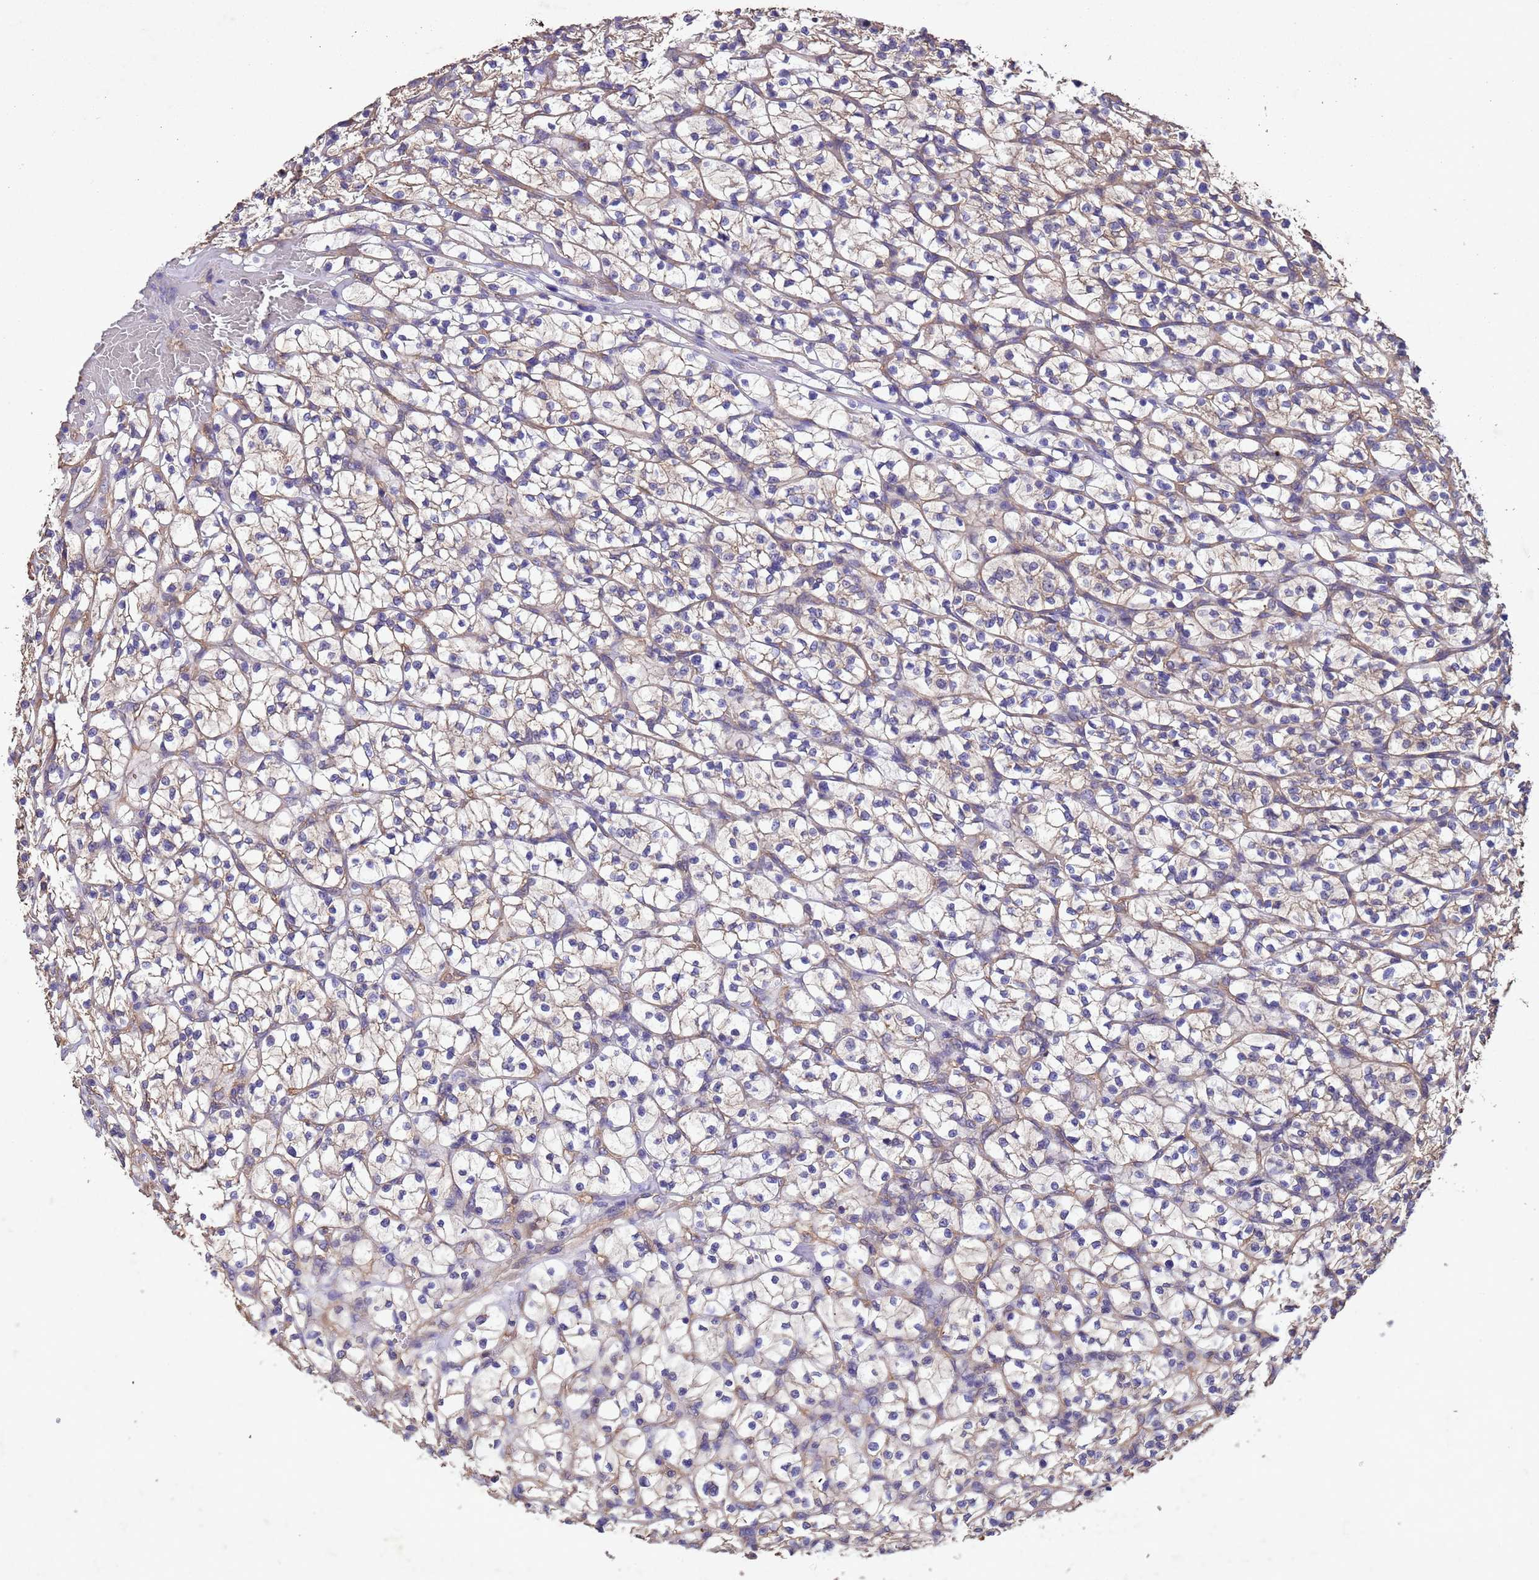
{"staining": {"intensity": "weak", "quantity": "<25%", "location": "cytoplasmic/membranous"}, "tissue": "renal cancer", "cell_type": "Tumor cells", "image_type": "cancer", "snomed": [{"axis": "morphology", "description": "Adenocarcinoma, NOS"}, {"axis": "topography", "description": "Kidney"}], "caption": "High magnification brightfield microscopy of renal cancer (adenocarcinoma) stained with DAB (3,3'-diaminobenzidine) (brown) and counterstained with hematoxylin (blue): tumor cells show no significant positivity.", "gene": "MTX3", "patient": {"sex": "female", "age": 64}}